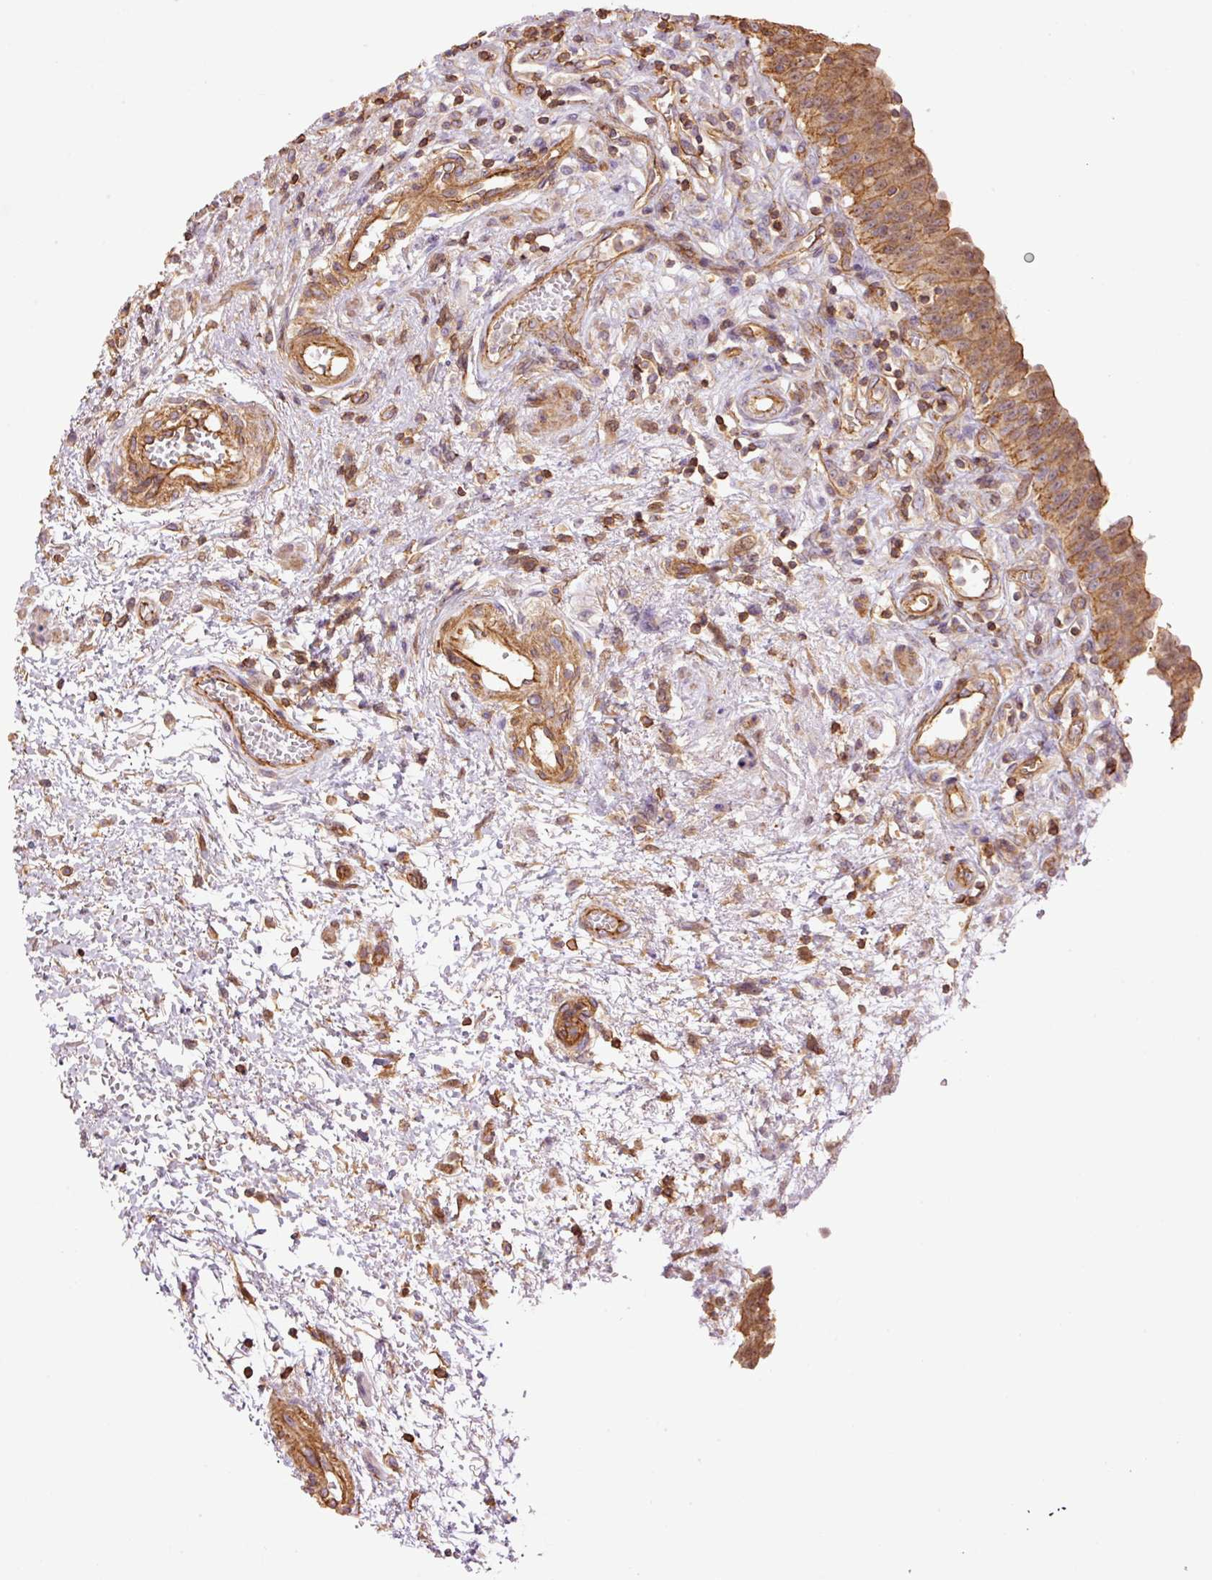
{"staining": {"intensity": "moderate", "quantity": ">75%", "location": "cytoplasmic/membranous"}, "tissue": "urinary bladder", "cell_type": "Urothelial cells", "image_type": "normal", "snomed": [{"axis": "morphology", "description": "Normal tissue, NOS"}, {"axis": "topography", "description": "Urinary bladder"}], "caption": "Urothelial cells reveal moderate cytoplasmic/membranous staining in about >75% of cells in normal urinary bladder. Using DAB (brown) and hematoxylin (blue) stains, captured at high magnification using brightfield microscopy.", "gene": "PPP1R1B", "patient": {"sex": "male", "age": 71}}